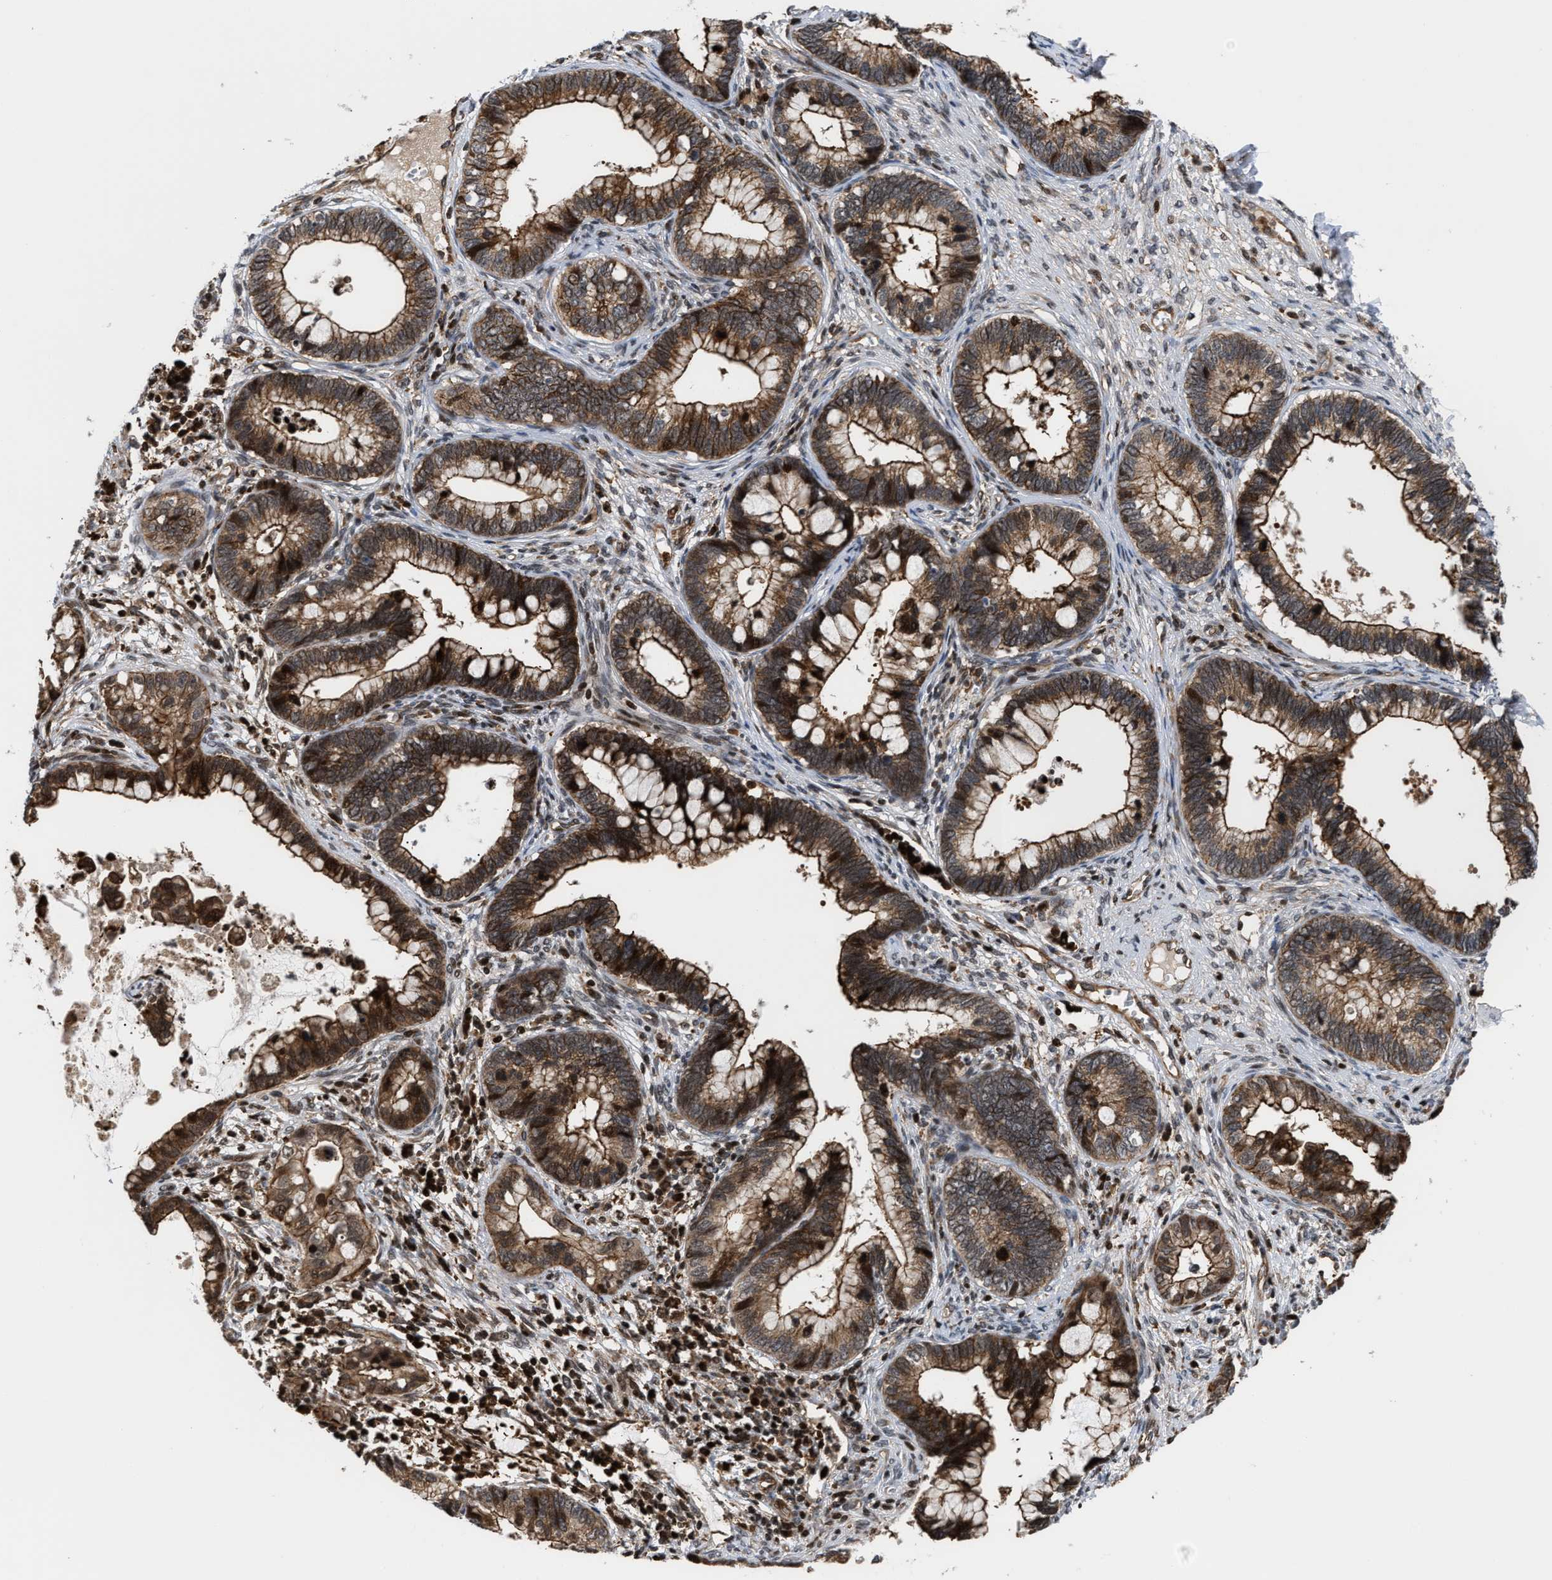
{"staining": {"intensity": "moderate", "quantity": ">75%", "location": "cytoplasmic/membranous,nuclear"}, "tissue": "cervical cancer", "cell_type": "Tumor cells", "image_type": "cancer", "snomed": [{"axis": "morphology", "description": "Adenocarcinoma, NOS"}, {"axis": "topography", "description": "Cervix"}], "caption": "This image displays cervical cancer stained with IHC to label a protein in brown. The cytoplasmic/membranous and nuclear of tumor cells show moderate positivity for the protein. Nuclei are counter-stained blue.", "gene": "STAU2", "patient": {"sex": "female", "age": 44}}